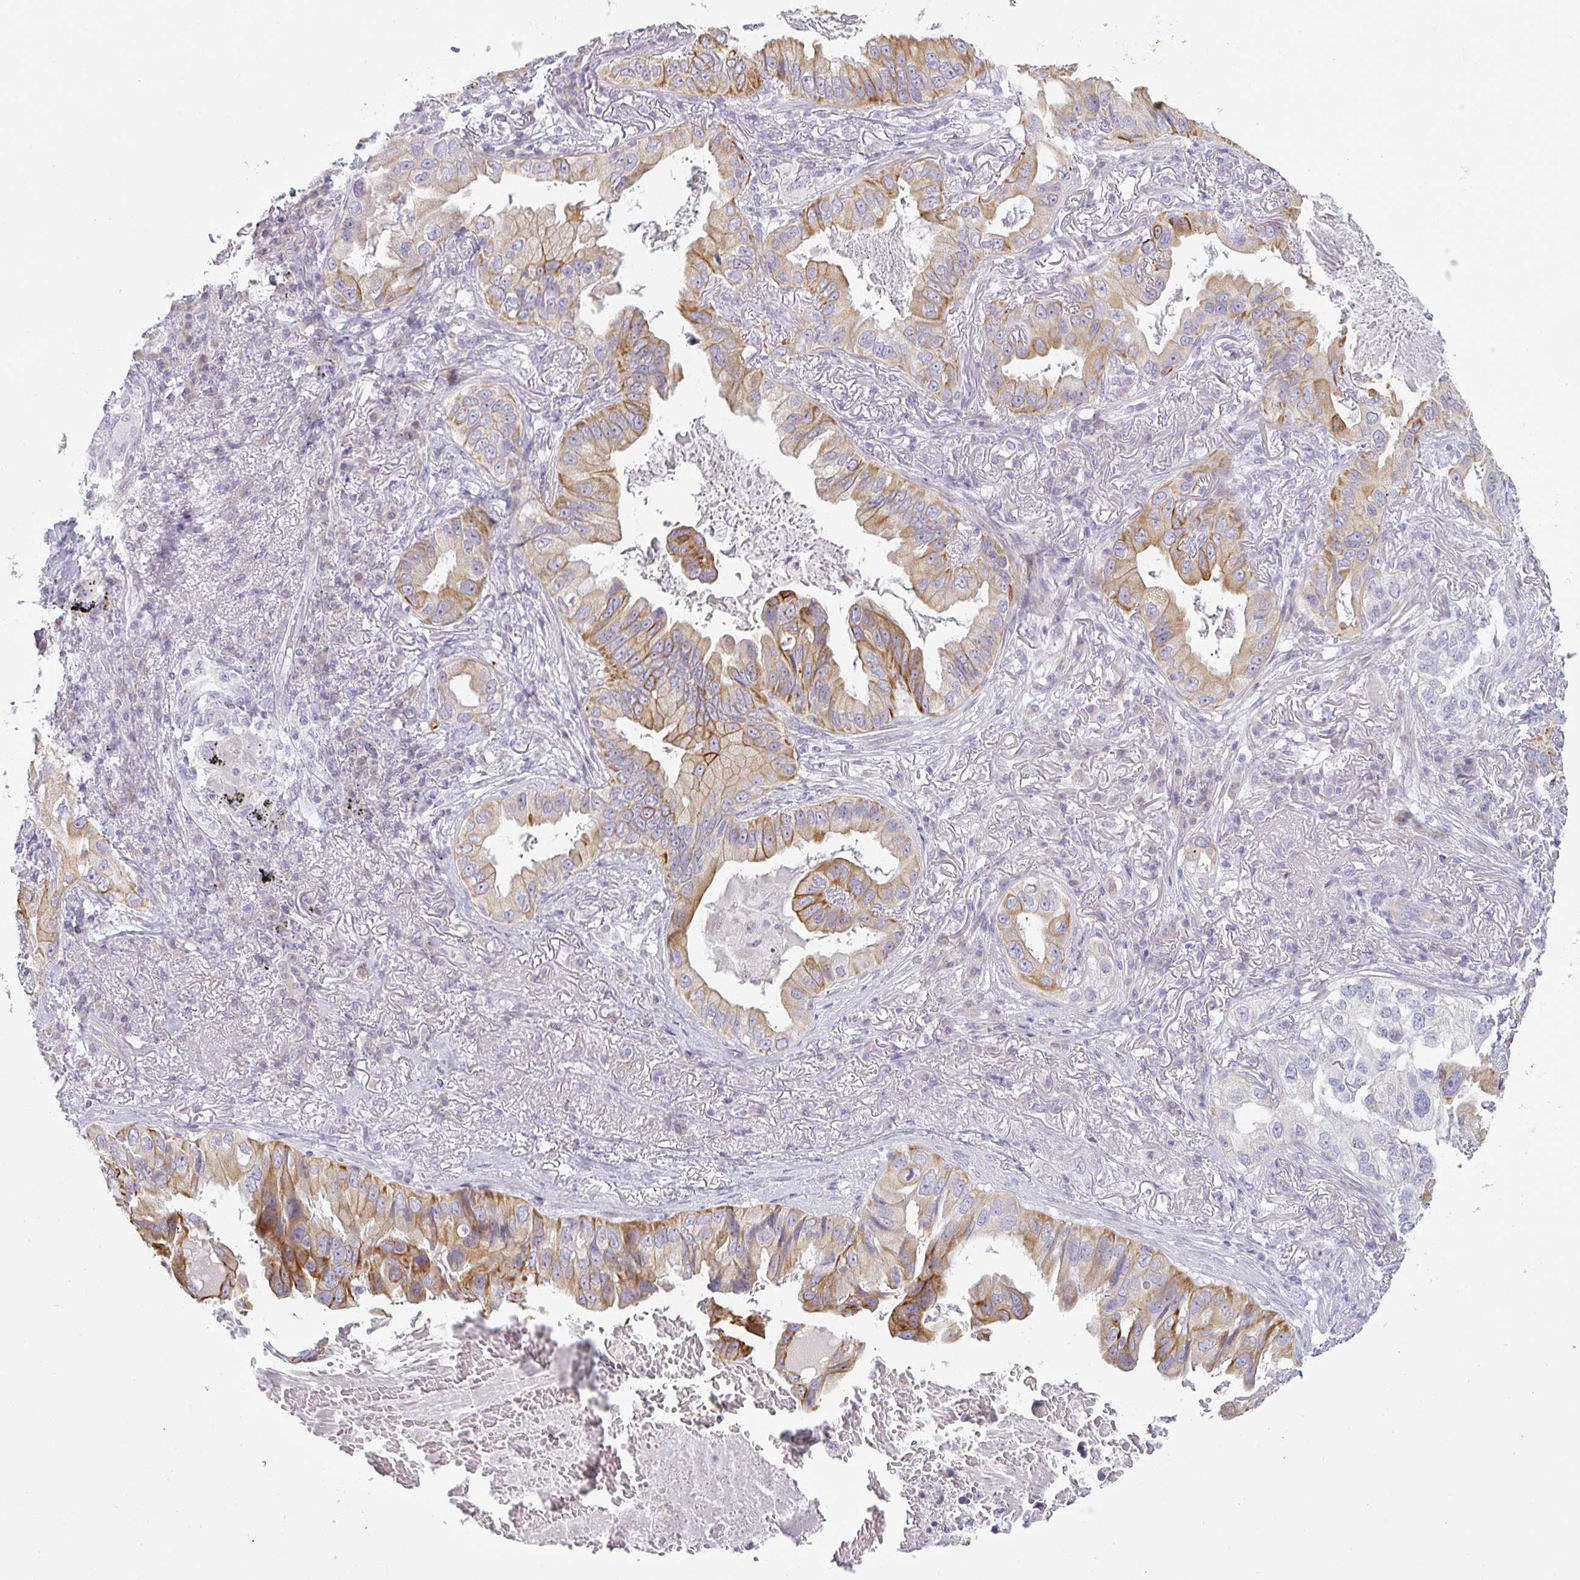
{"staining": {"intensity": "moderate", "quantity": ">75%", "location": "cytoplasmic/membranous"}, "tissue": "lung cancer", "cell_type": "Tumor cells", "image_type": "cancer", "snomed": [{"axis": "morphology", "description": "Adenocarcinoma, NOS"}, {"axis": "topography", "description": "Lung"}], "caption": "Tumor cells demonstrate moderate cytoplasmic/membranous expression in about >75% of cells in lung cancer (adenocarcinoma).", "gene": "SIRPB2", "patient": {"sex": "female", "age": 69}}